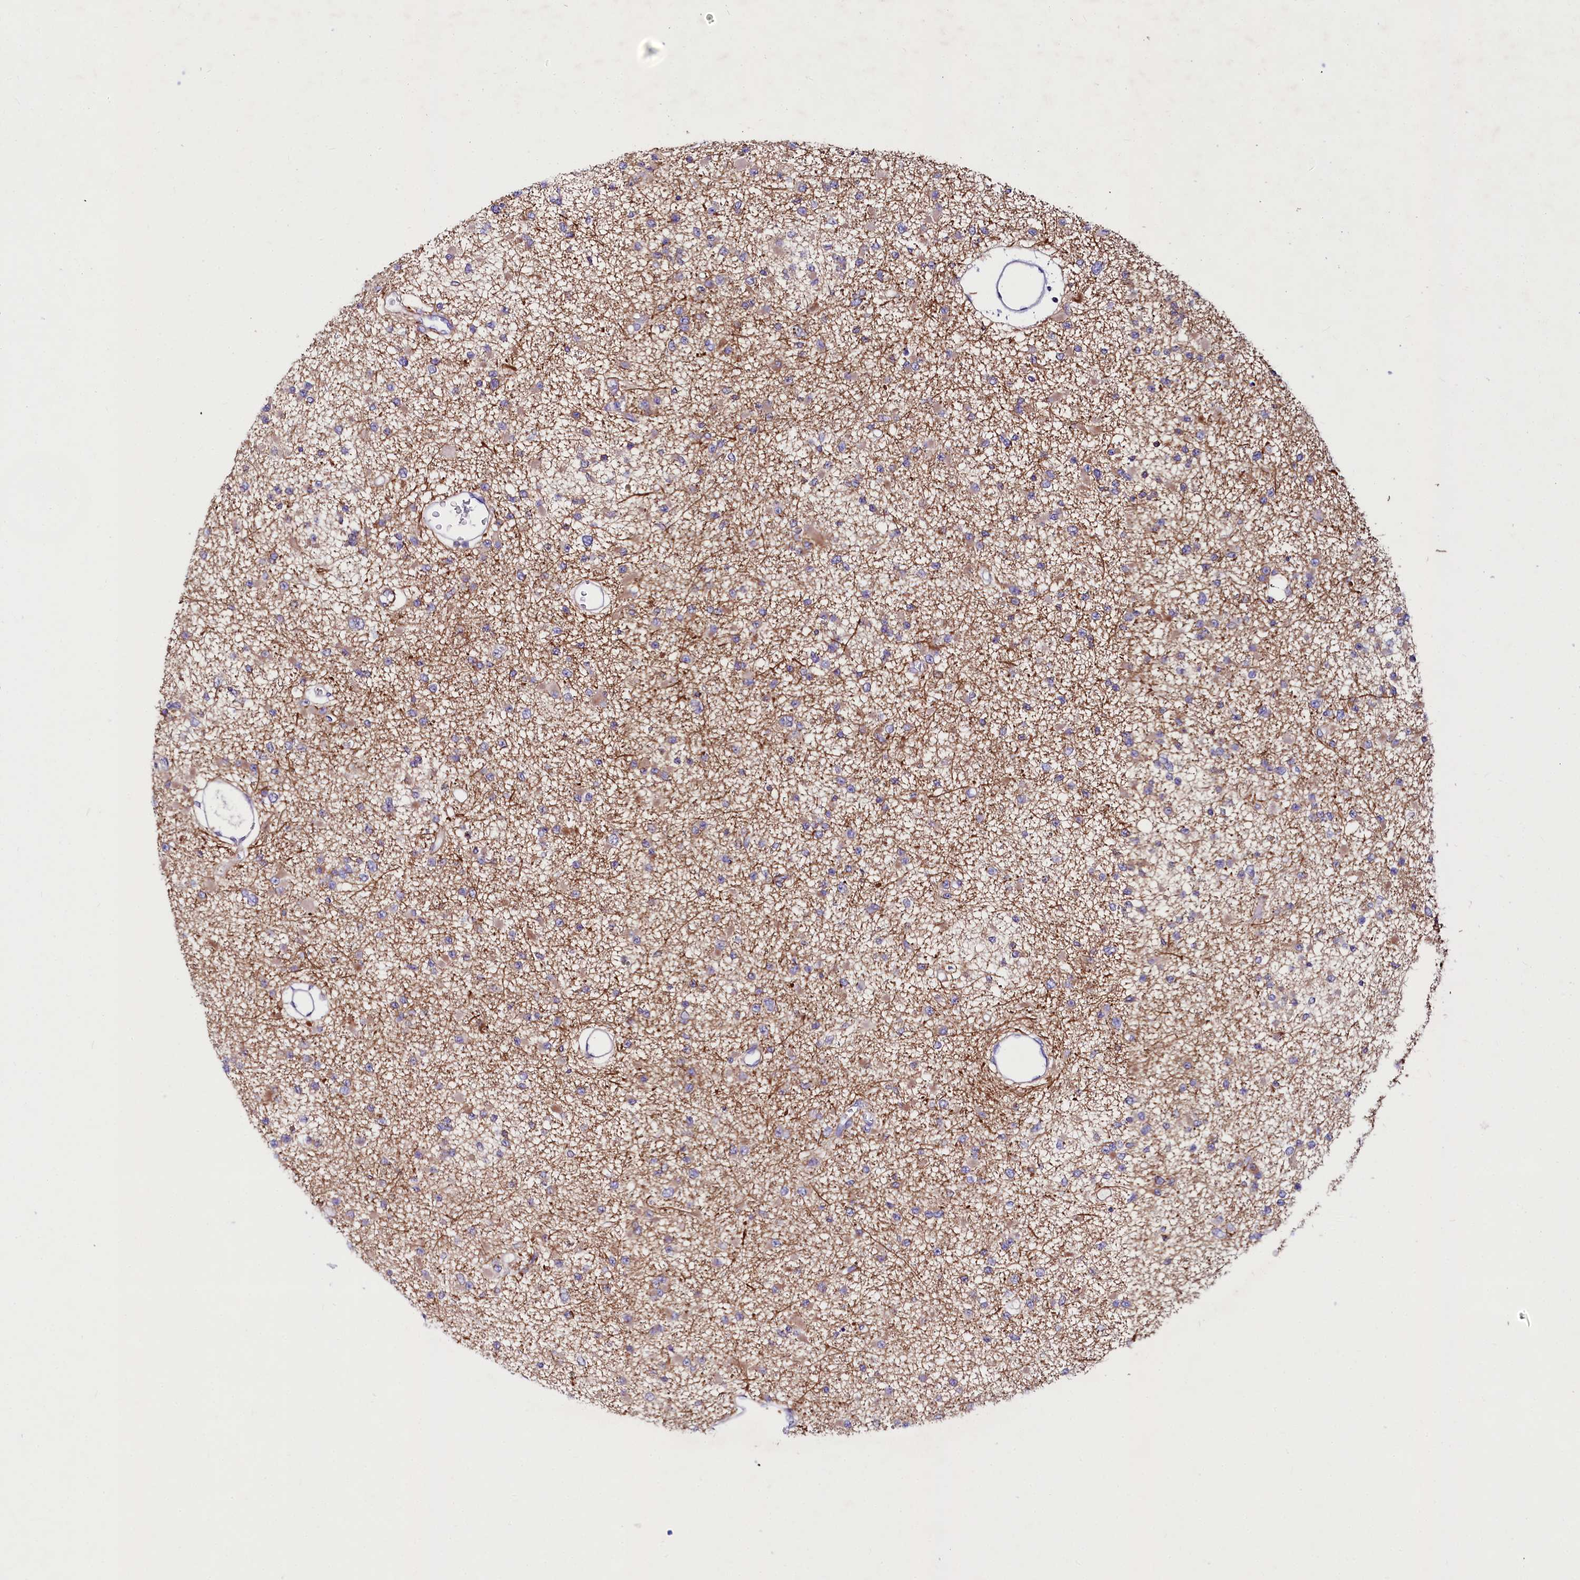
{"staining": {"intensity": "negative", "quantity": "none", "location": "none"}, "tissue": "glioma", "cell_type": "Tumor cells", "image_type": "cancer", "snomed": [{"axis": "morphology", "description": "Glioma, malignant, Low grade"}, {"axis": "topography", "description": "Brain"}], "caption": "Human glioma stained for a protein using immunohistochemistry (IHC) displays no staining in tumor cells.", "gene": "ABHD5", "patient": {"sex": "female", "age": 22}}